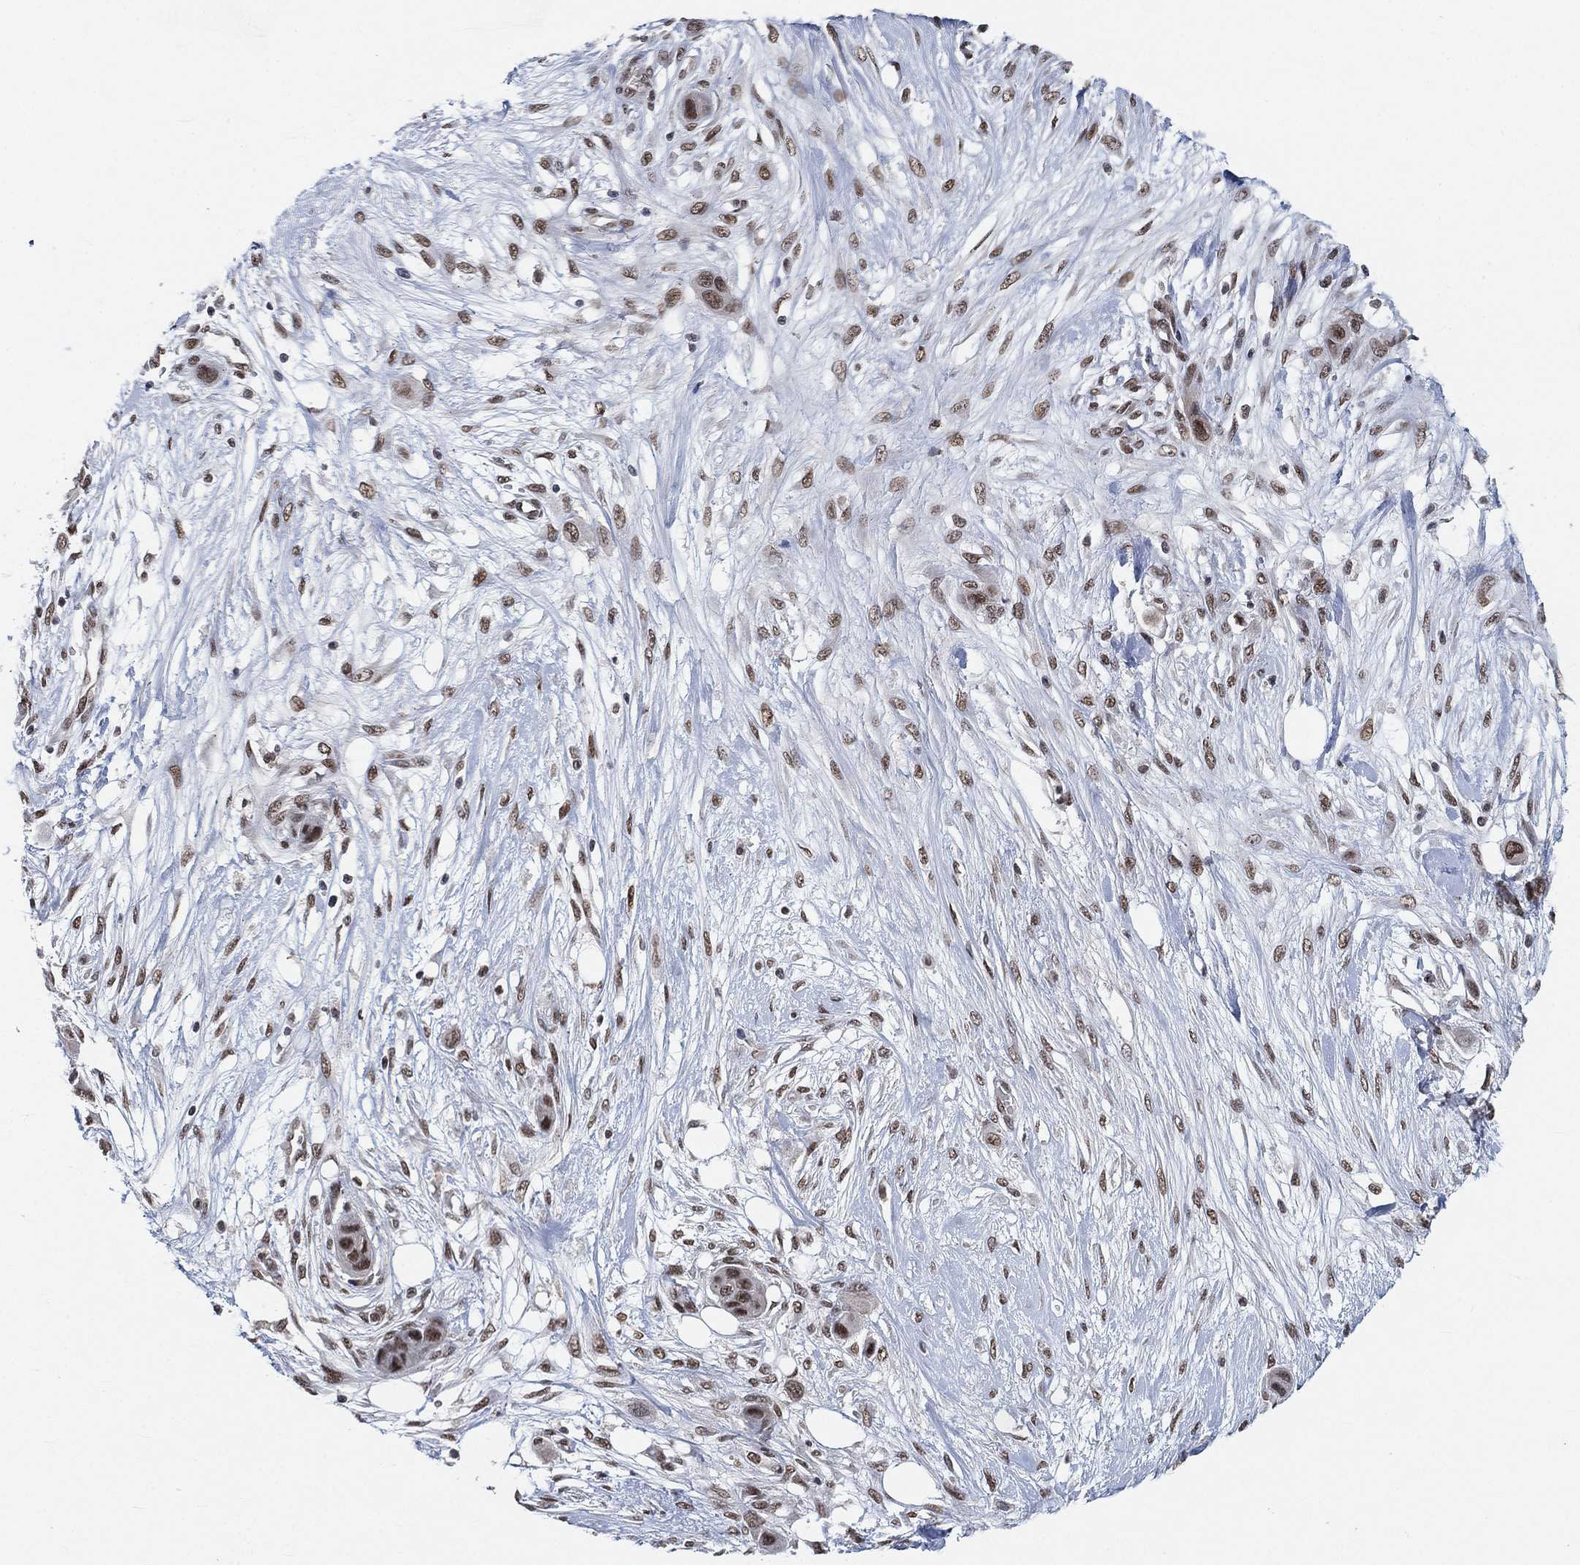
{"staining": {"intensity": "moderate", "quantity": ">75%", "location": "nuclear"}, "tissue": "skin cancer", "cell_type": "Tumor cells", "image_type": "cancer", "snomed": [{"axis": "morphology", "description": "Squamous cell carcinoma, NOS"}, {"axis": "topography", "description": "Skin"}], "caption": "Immunohistochemistry (IHC) photomicrograph of human skin cancer stained for a protein (brown), which reveals medium levels of moderate nuclear staining in about >75% of tumor cells.", "gene": "YLPM1", "patient": {"sex": "male", "age": 79}}